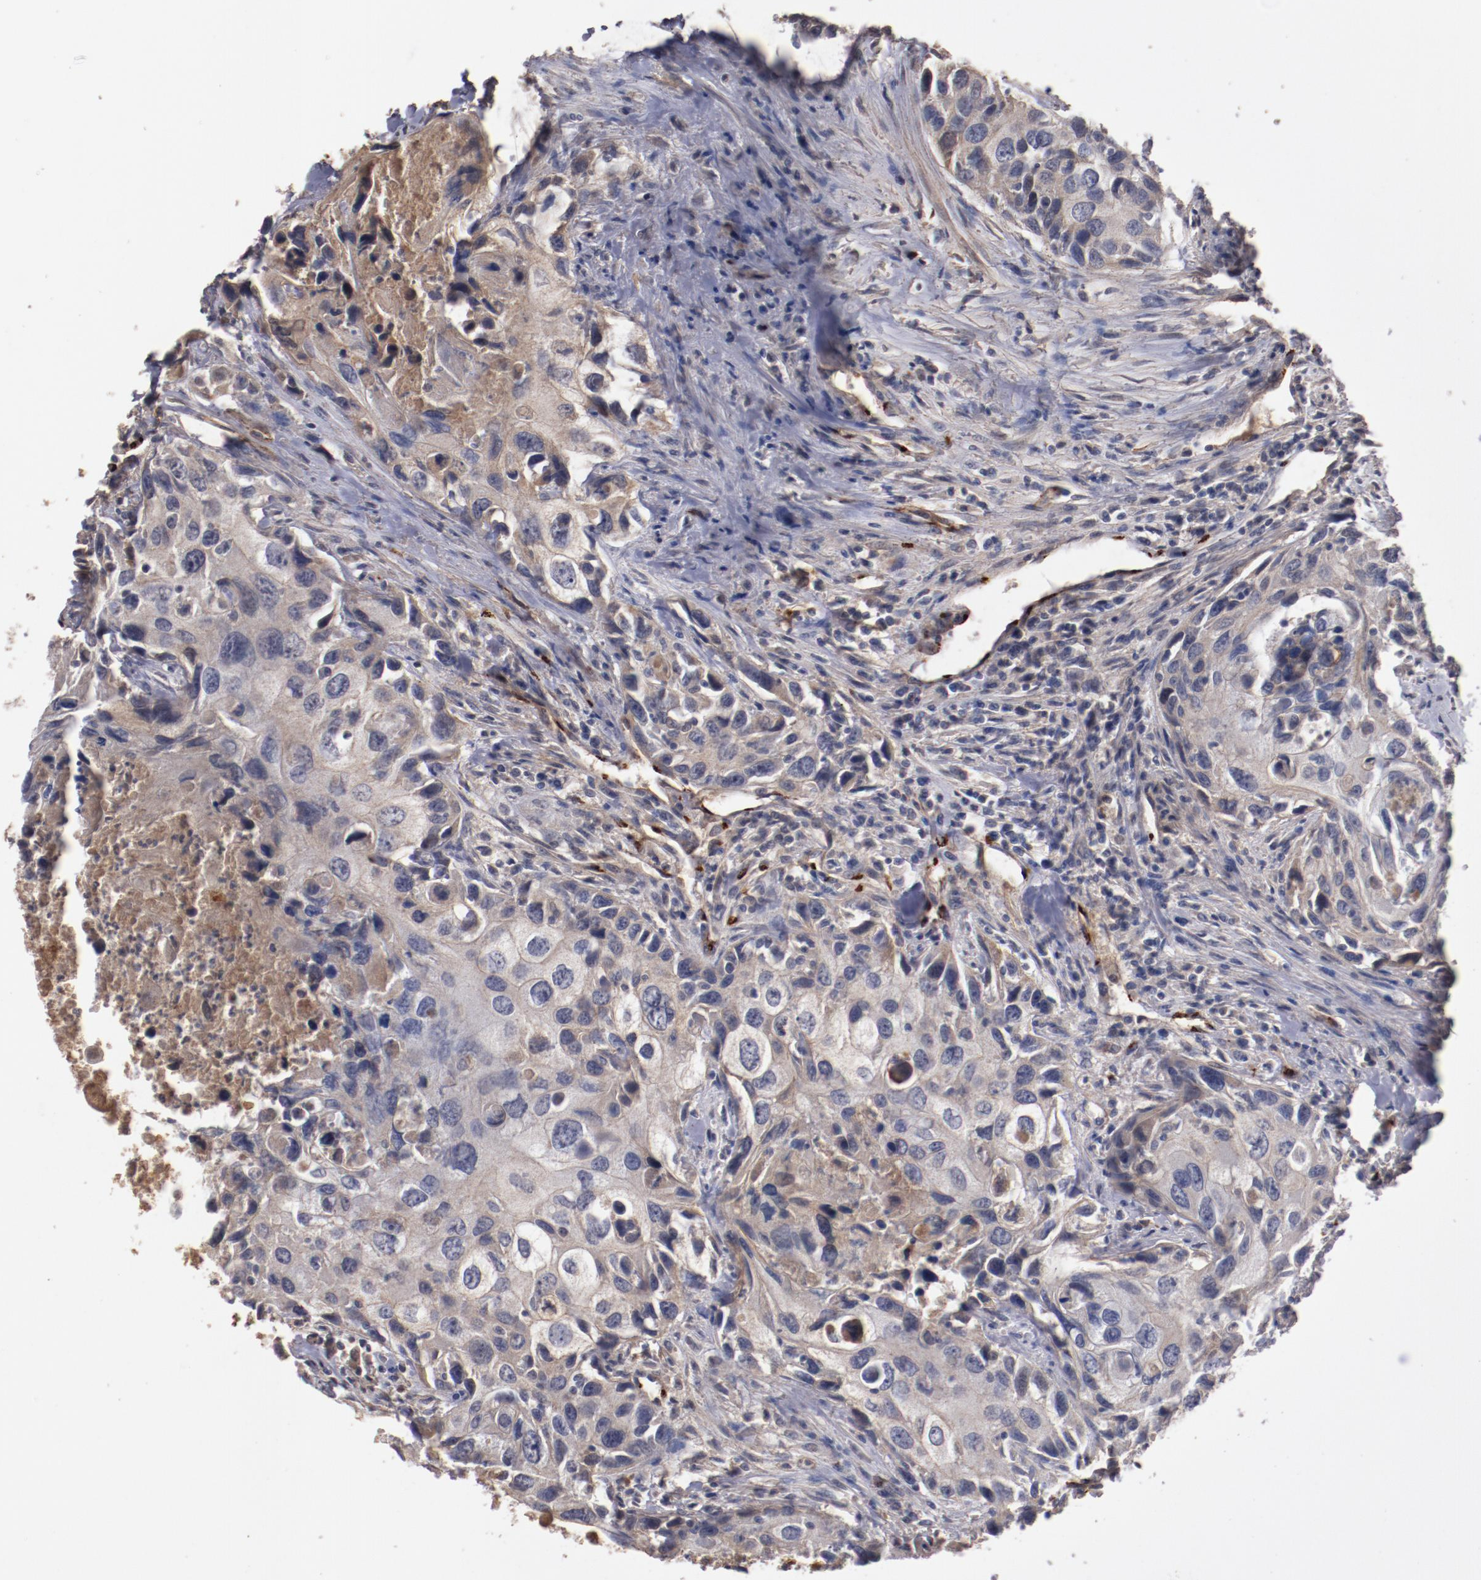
{"staining": {"intensity": "moderate", "quantity": ">75%", "location": "cytoplasmic/membranous"}, "tissue": "urothelial cancer", "cell_type": "Tumor cells", "image_type": "cancer", "snomed": [{"axis": "morphology", "description": "Urothelial carcinoma, High grade"}, {"axis": "topography", "description": "Urinary bladder"}], "caption": "Immunohistochemical staining of high-grade urothelial carcinoma exhibits moderate cytoplasmic/membranous protein expression in about >75% of tumor cells. The staining was performed using DAB to visualize the protein expression in brown, while the nuclei were stained in blue with hematoxylin (Magnification: 20x).", "gene": "DIPK2B", "patient": {"sex": "male", "age": 71}}